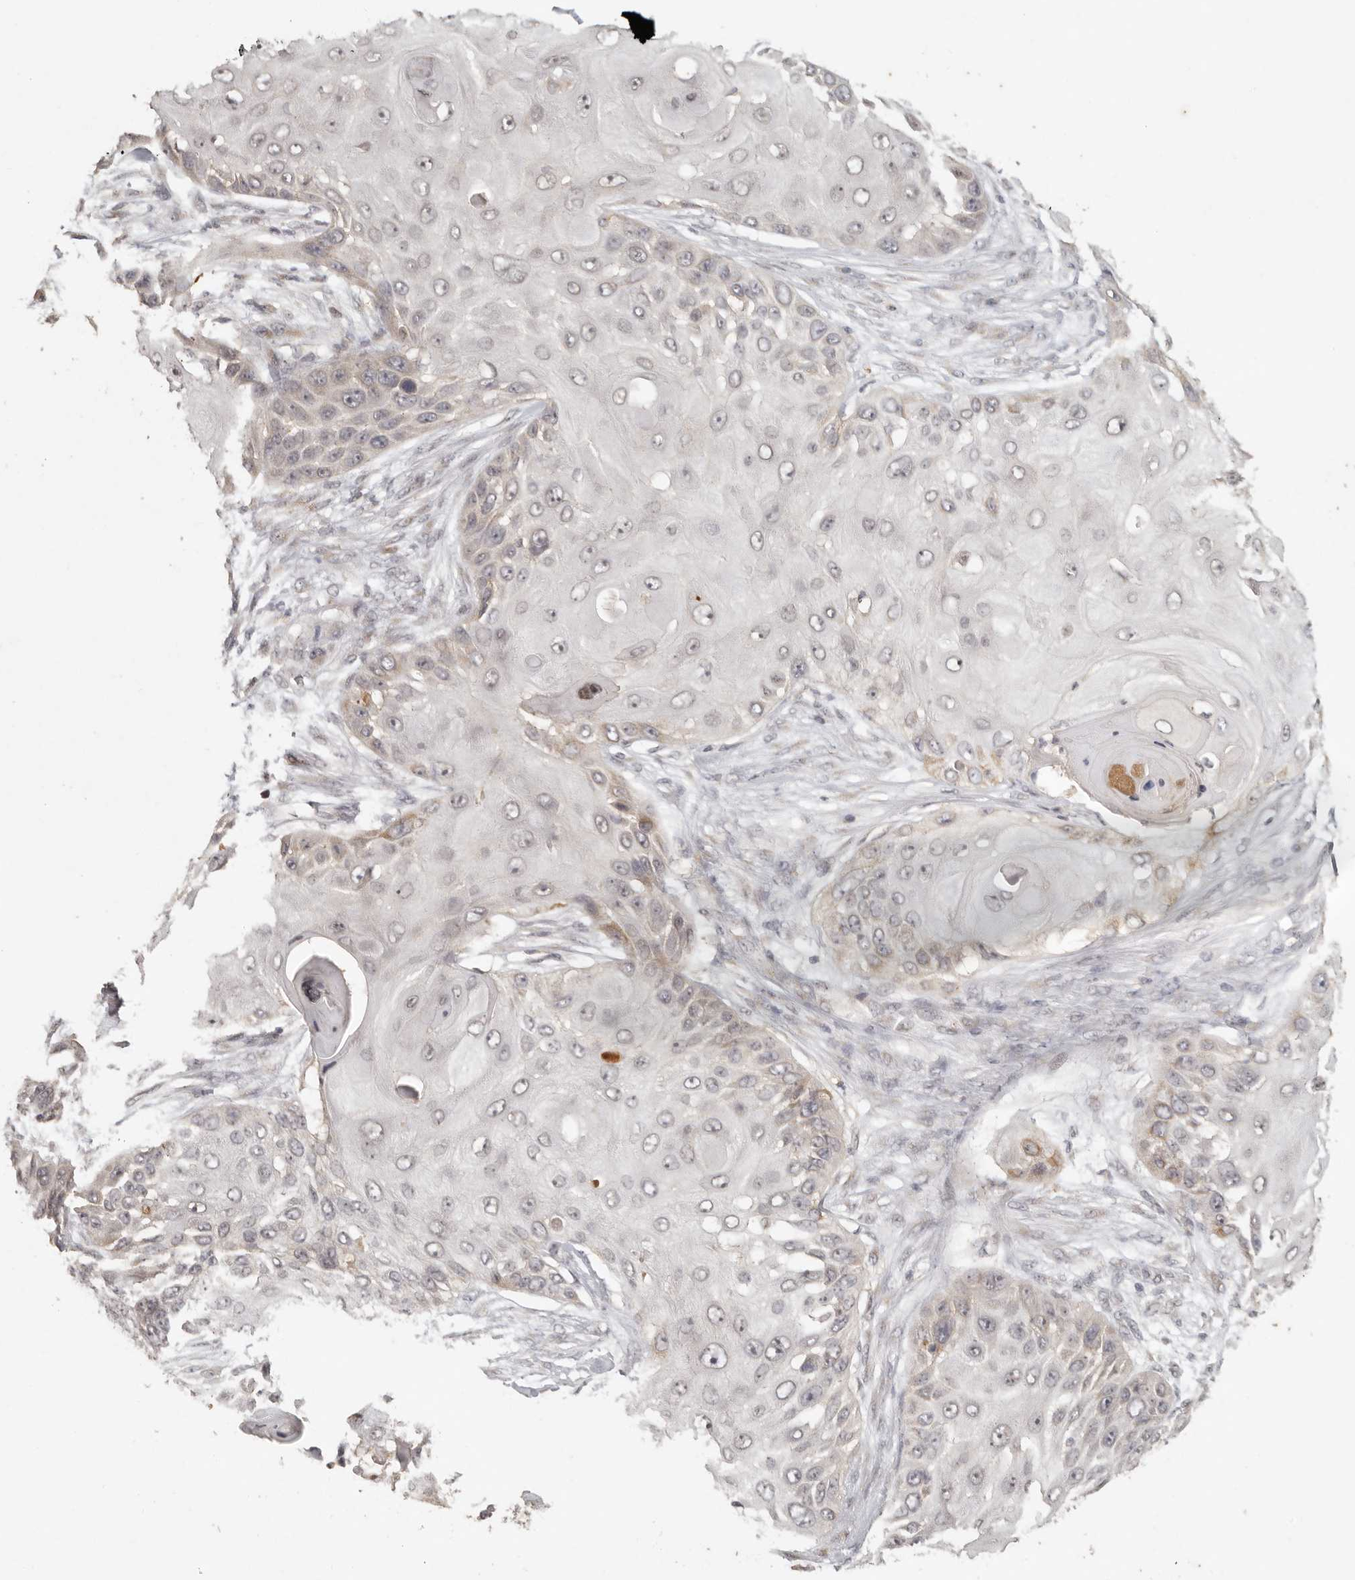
{"staining": {"intensity": "weak", "quantity": "<25%", "location": "cytoplasmic/membranous"}, "tissue": "skin cancer", "cell_type": "Tumor cells", "image_type": "cancer", "snomed": [{"axis": "morphology", "description": "Squamous cell carcinoma, NOS"}, {"axis": "topography", "description": "Skin"}], "caption": "IHC micrograph of skin cancer stained for a protein (brown), which exhibits no staining in tumor cells.", "gene": "LRRC75A", "patient": {"sex": "female", "age": 44}}